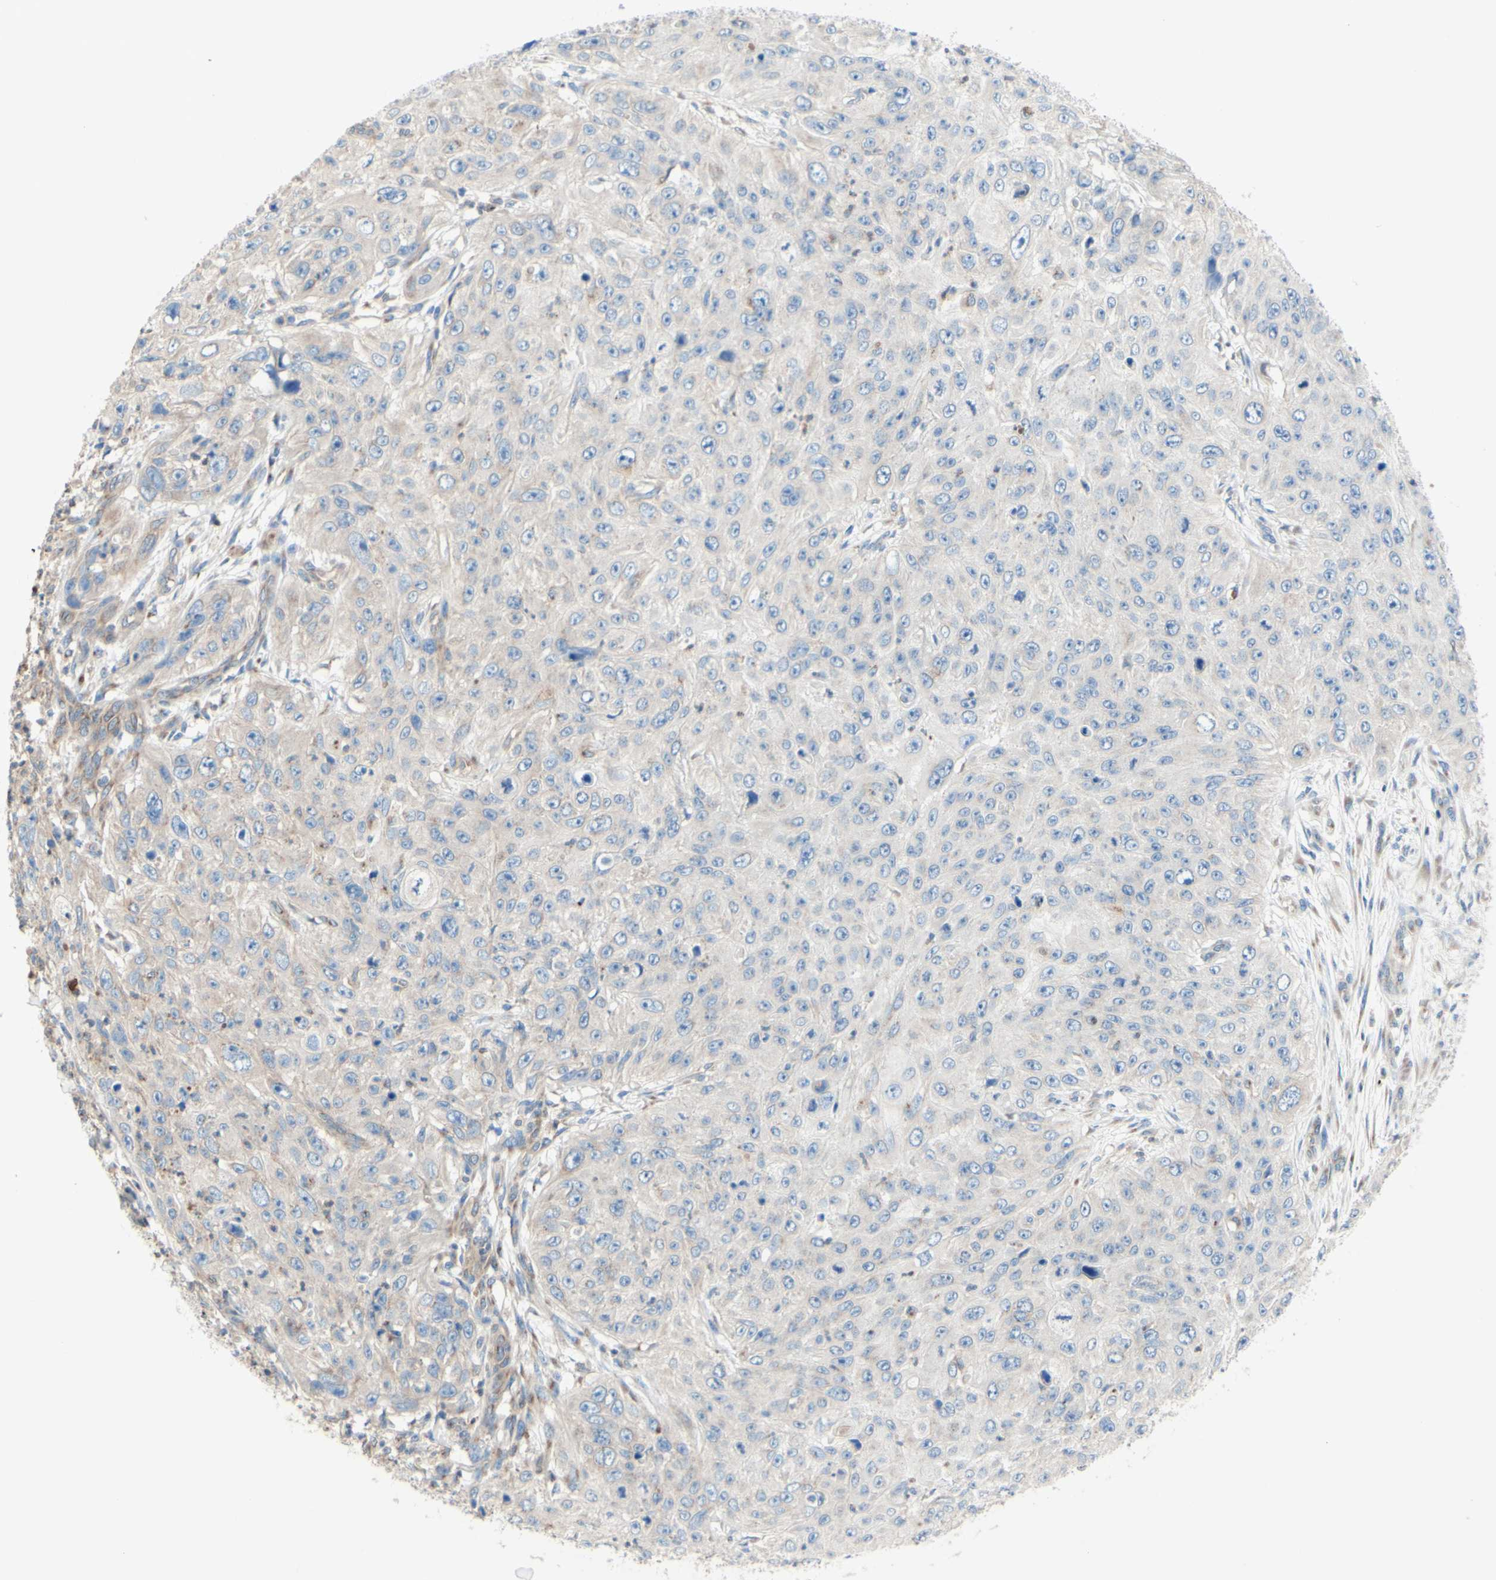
{"staining": {"intensity": "negative", "quantity": "none", "location": "none"}, "tissue": "skin cancer", "cell_type": "Tumor cells", "image_type": "cancer", "snomed": [{"axis": "morphology", "description": "Squamous cell carcinoma, NOS"}, {"axis": "topography", "description": "Skin"}], "caption": "DAB (3,3'-diaminobenzidine) immunohistochemical staining of skin cancer (squamous cell carcinoma) demonstrates no significant staining in tumor cells.", "gene": "MTM1", "patient": {"sex": "female", "age": 80}}